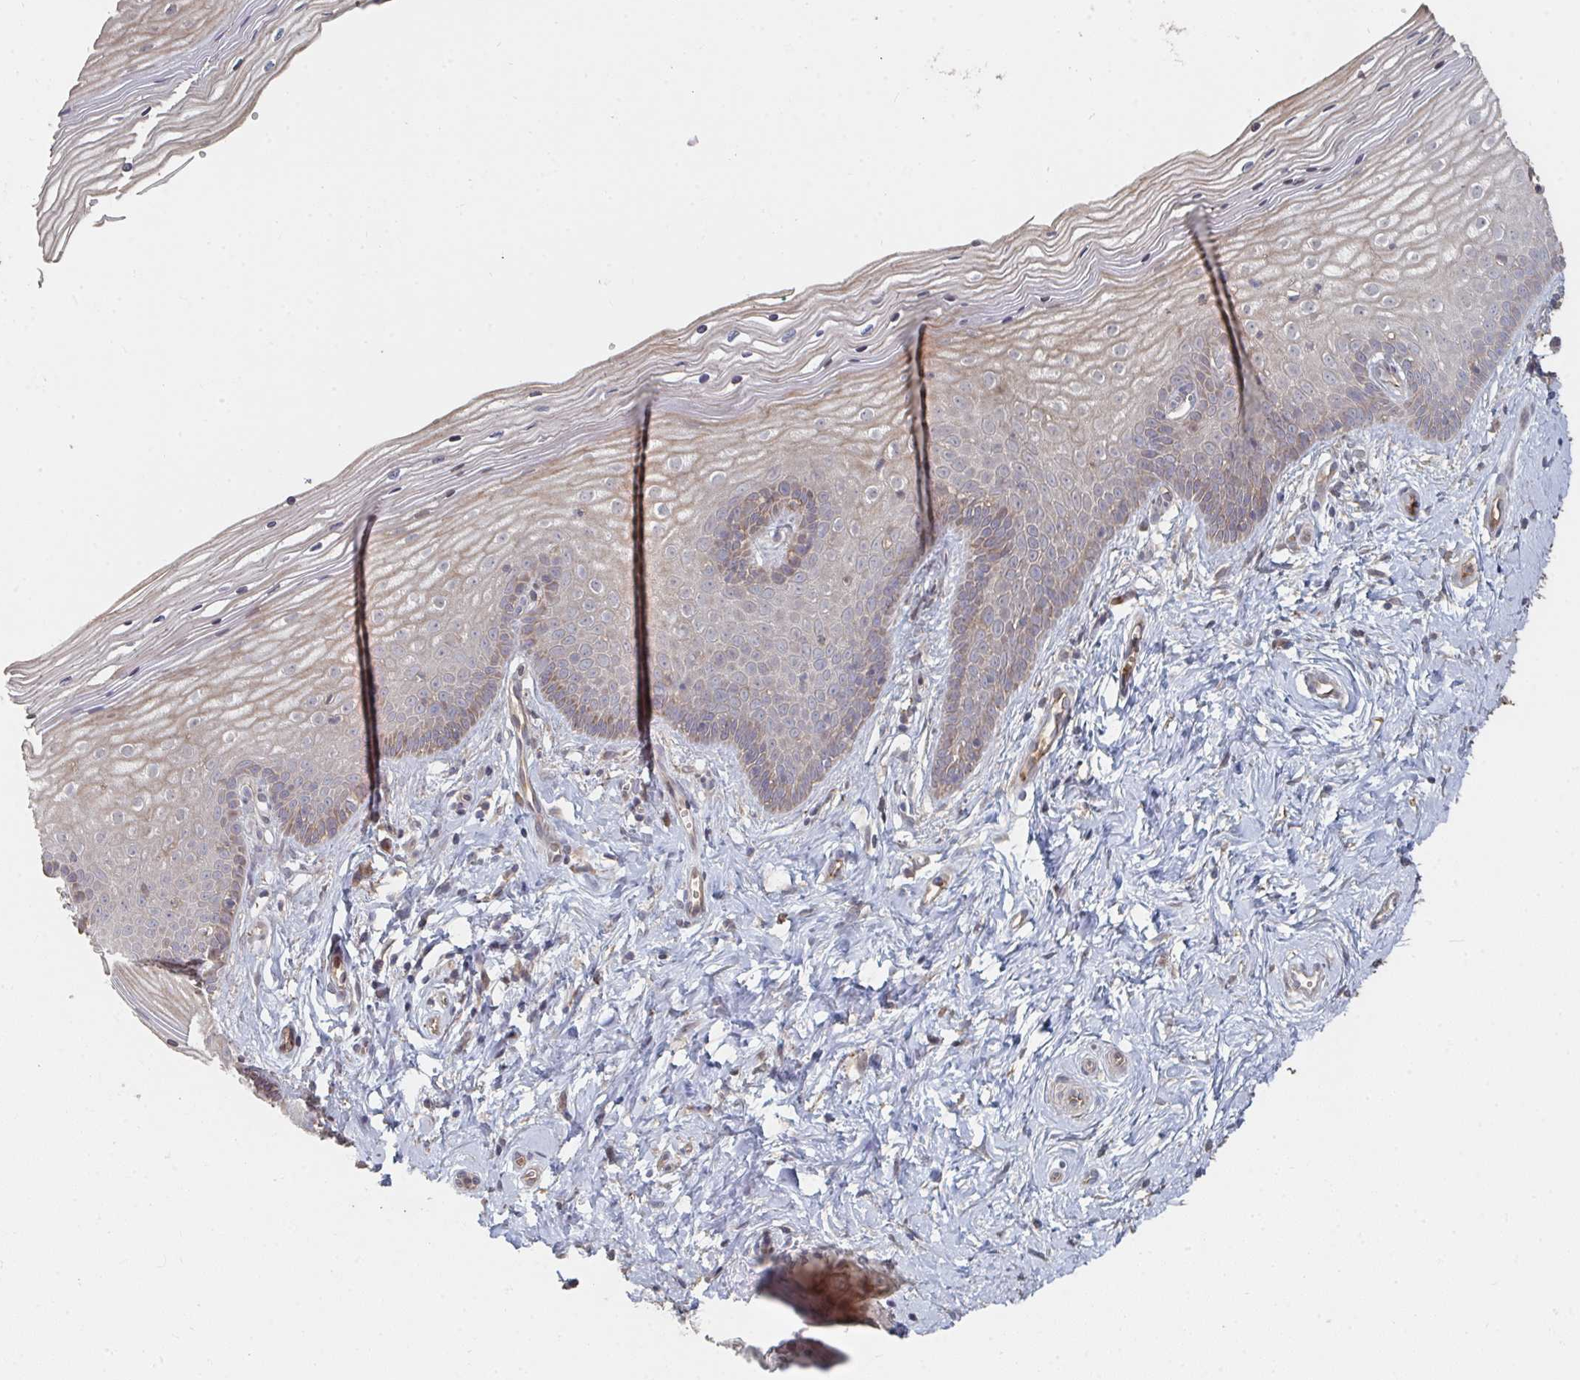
{"staining": {"intensity": "weak", "quantity": "25%-75%", "location": "cytoplasmic/membranous,nuclear"}, "tissue": "vagina", "cell_type": "Squamous epithelial cells", "image_type": "normal", "snomed": [{"axis": "morphology", "description": "Normal tissue, NOS"}, {"axis": "topography", "description": "Vagina"}], "caption": "This is a micrograph of immunohistochemistry staining of benign vagina, which shows weak expression in the cytoplasmic/membranous,nuclear of squamous epithelial cells.", "gene": "PTEN", "patient": {"sex": "female", "age": 38}}